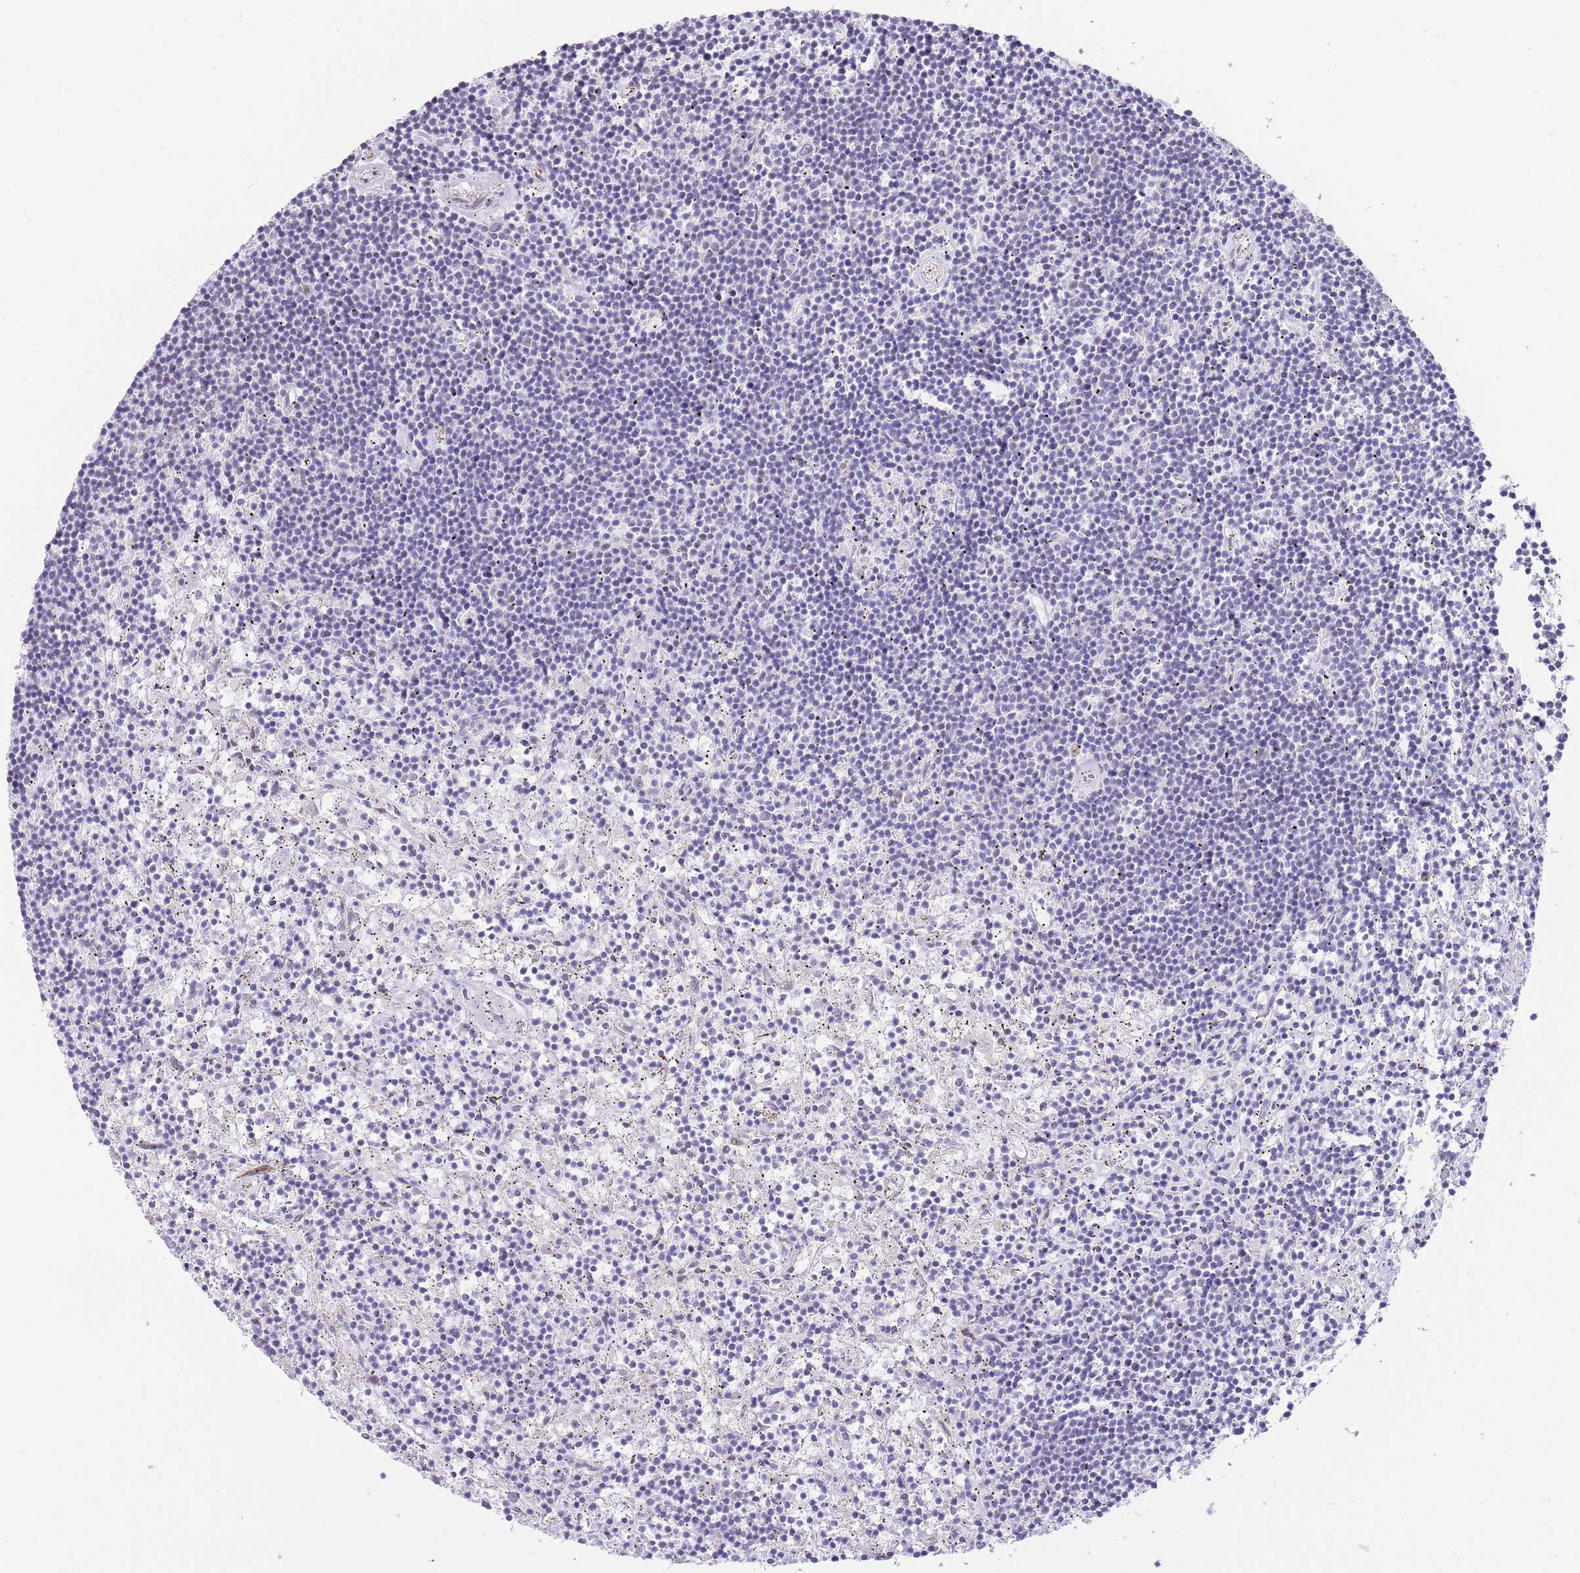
{"staining": {"intensity": "negative", "quantity": "none", "location": "none"}, "tissue": "lymphoma", "cell_type": "Tumor cells", "image_type": "cancer", "snomed": [{"axis": "morphology", "description": "Malignant lymphoma, non-Hodgkin's type, Low grade"}, {"axis": "topography", "description": "Spleen"}], "caption": "Immunohistochemistry photomicrograph of neoplastic tissue: human lymphoma stained with DAB displays no significant protein positivity in tumor cells. Nuclei are stained in blue.", "gene": "PSG8", "patient": {"sex": "male", "age": 76}}